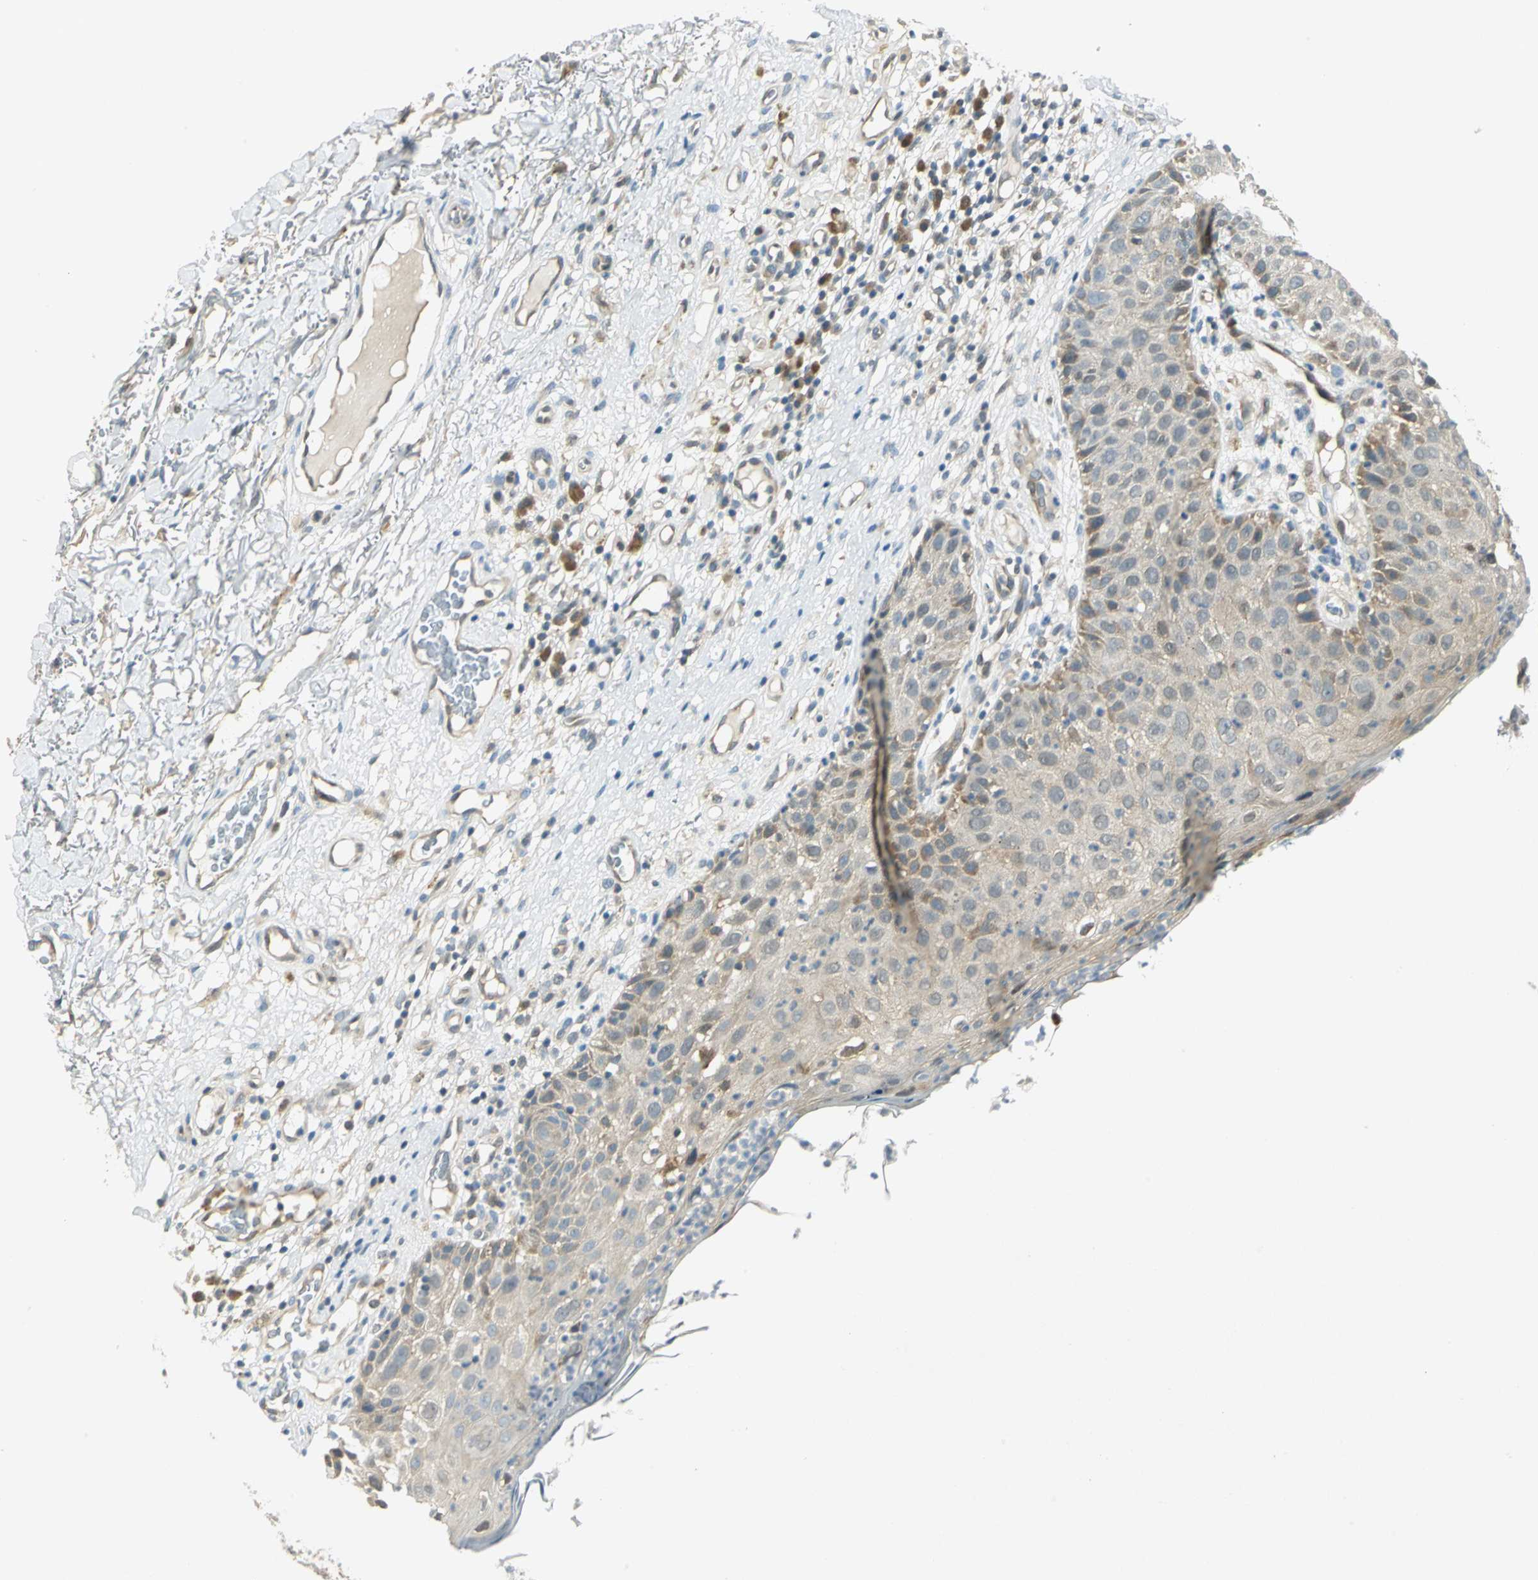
{"staining": {"intensity": "weak", "quantity": ">75%", "location": "cytoplasmic/membranous"}, "tissue": "skin cancer", "cell_type": "Tumor cells", "image_type": "cancer", "snomed": [{"axis": "morphology", "description": "Squamous cell carcinoma, NOS"}, {"axis": "topography", "description": "Skin"}], "caption": "Immunohistochemical staining of human skin cancer demonstrates low levels of weak cytoplasmic/membranous expression in about >75% of tumor cells.", "gene": "FYN", "patient": {"sex": "male", "age": 87}}